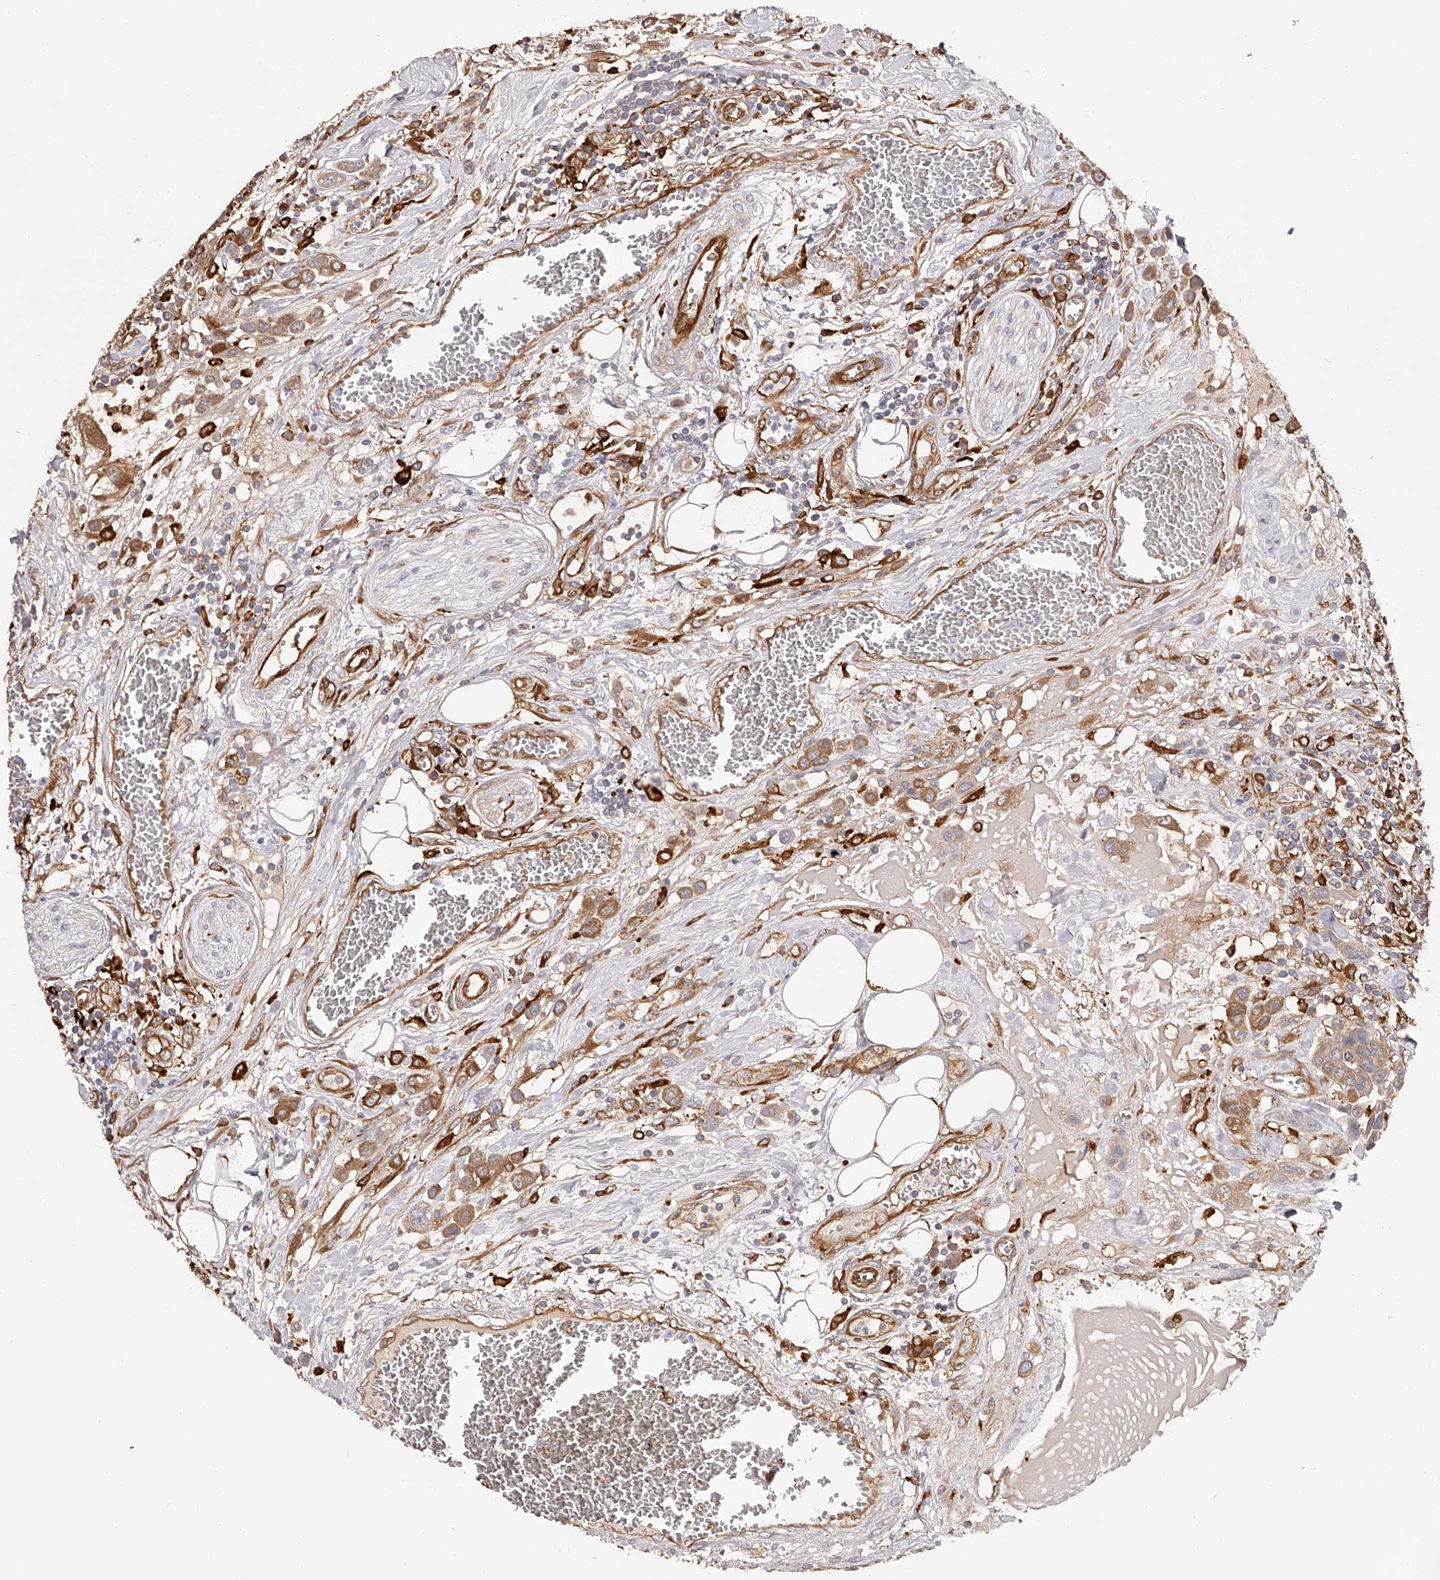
{"staining": {"intensity": "moderate", "quantity": ">75%", "location": "cytoplasmic/membranous"}, "tissue": "urothelial cancer", "cell_type": "Tumor cells", "image_type": "cancer", "snomed": [{"axis": "morphology", "description": "Urothelial carcinoma, High grade"}, {"axis": "topography", "description": "Urinary bladder"}], "caption": "Brown immunohistochemical staining in human high-grade urothelial carcinoma demonstrates moderate cytoplasmic/membranous positivity in about >75% of tumor cells.", "gene": "LAP3", "patient": {"sex": "male", "age": 50}}